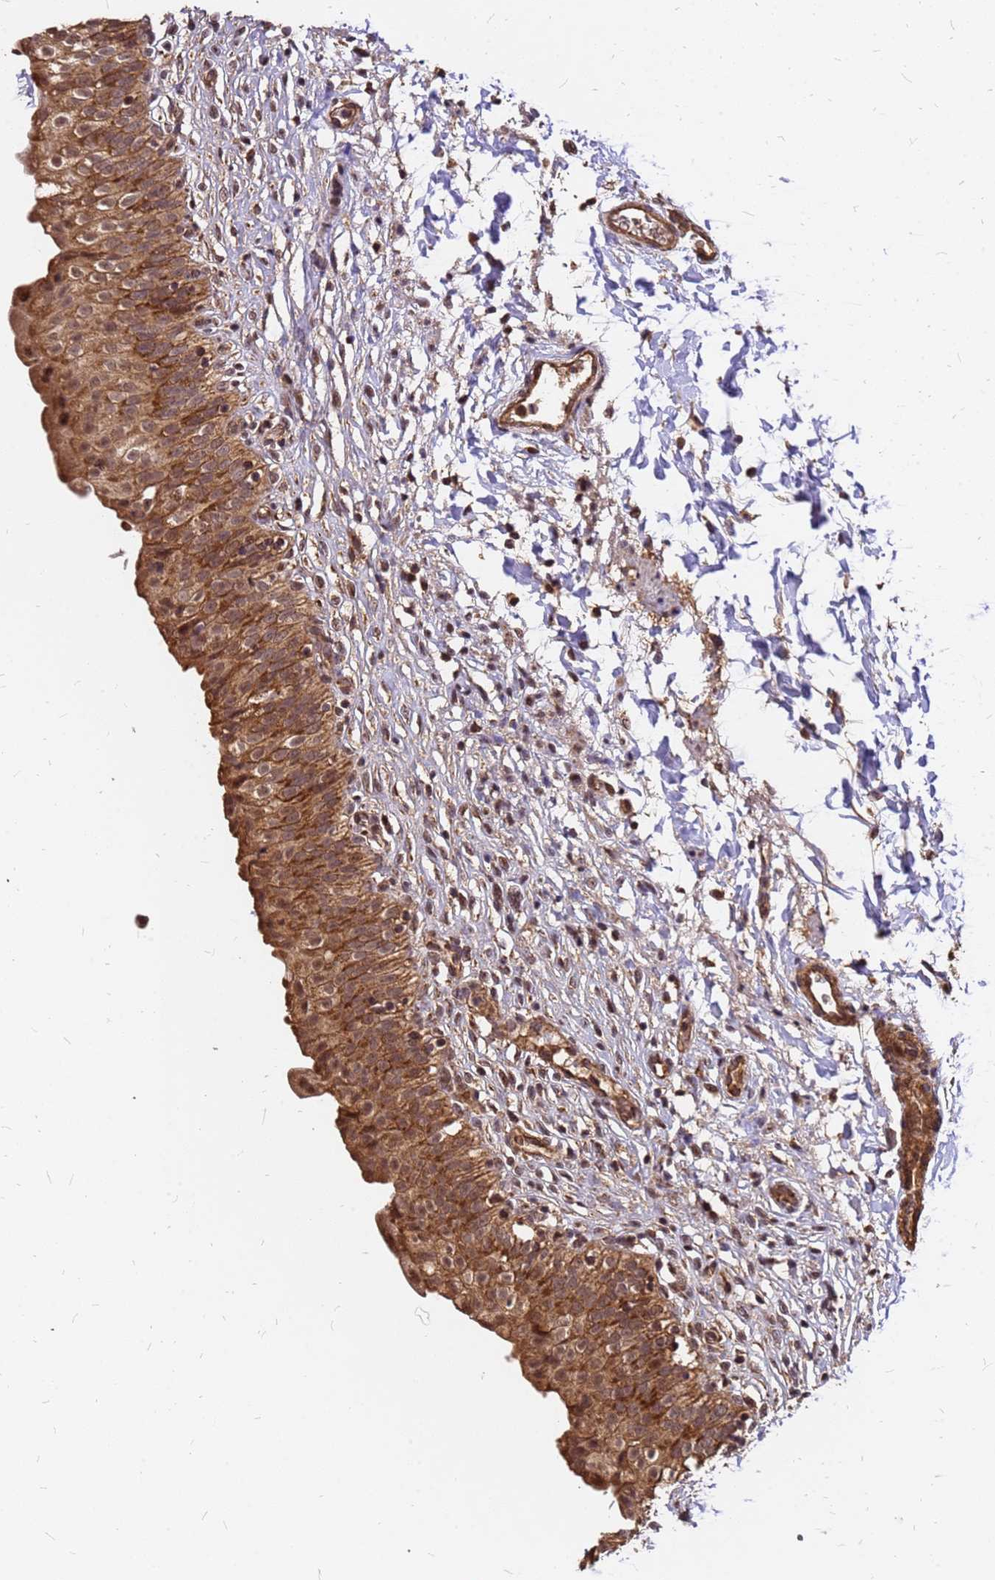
{"staining": {"intensity": "strong", "quantity": ">75%", "location": "cytoplasmic/membranous,nuclear"}, "tissue": "urinary bladder", "cell_type": "Urothelial cells", "image_type": "normal", "snomed": [{"axis": "morphology", "description": "Normal tissue, NOS"}, {"axis": "topography", "description": "Urinary bladder"}], "caption": "High-magnification brightfield microscopy of normal urinary bladder stained with DAB (brown) and counterstained with hematoxylin (blue). urothelial cells exhibit strong cytoplasmic/membranous,nuclear staining is seen in about>75% of cells.", "gene": "GPATCH8", "patient": {"sex": "male", "age": 55}}